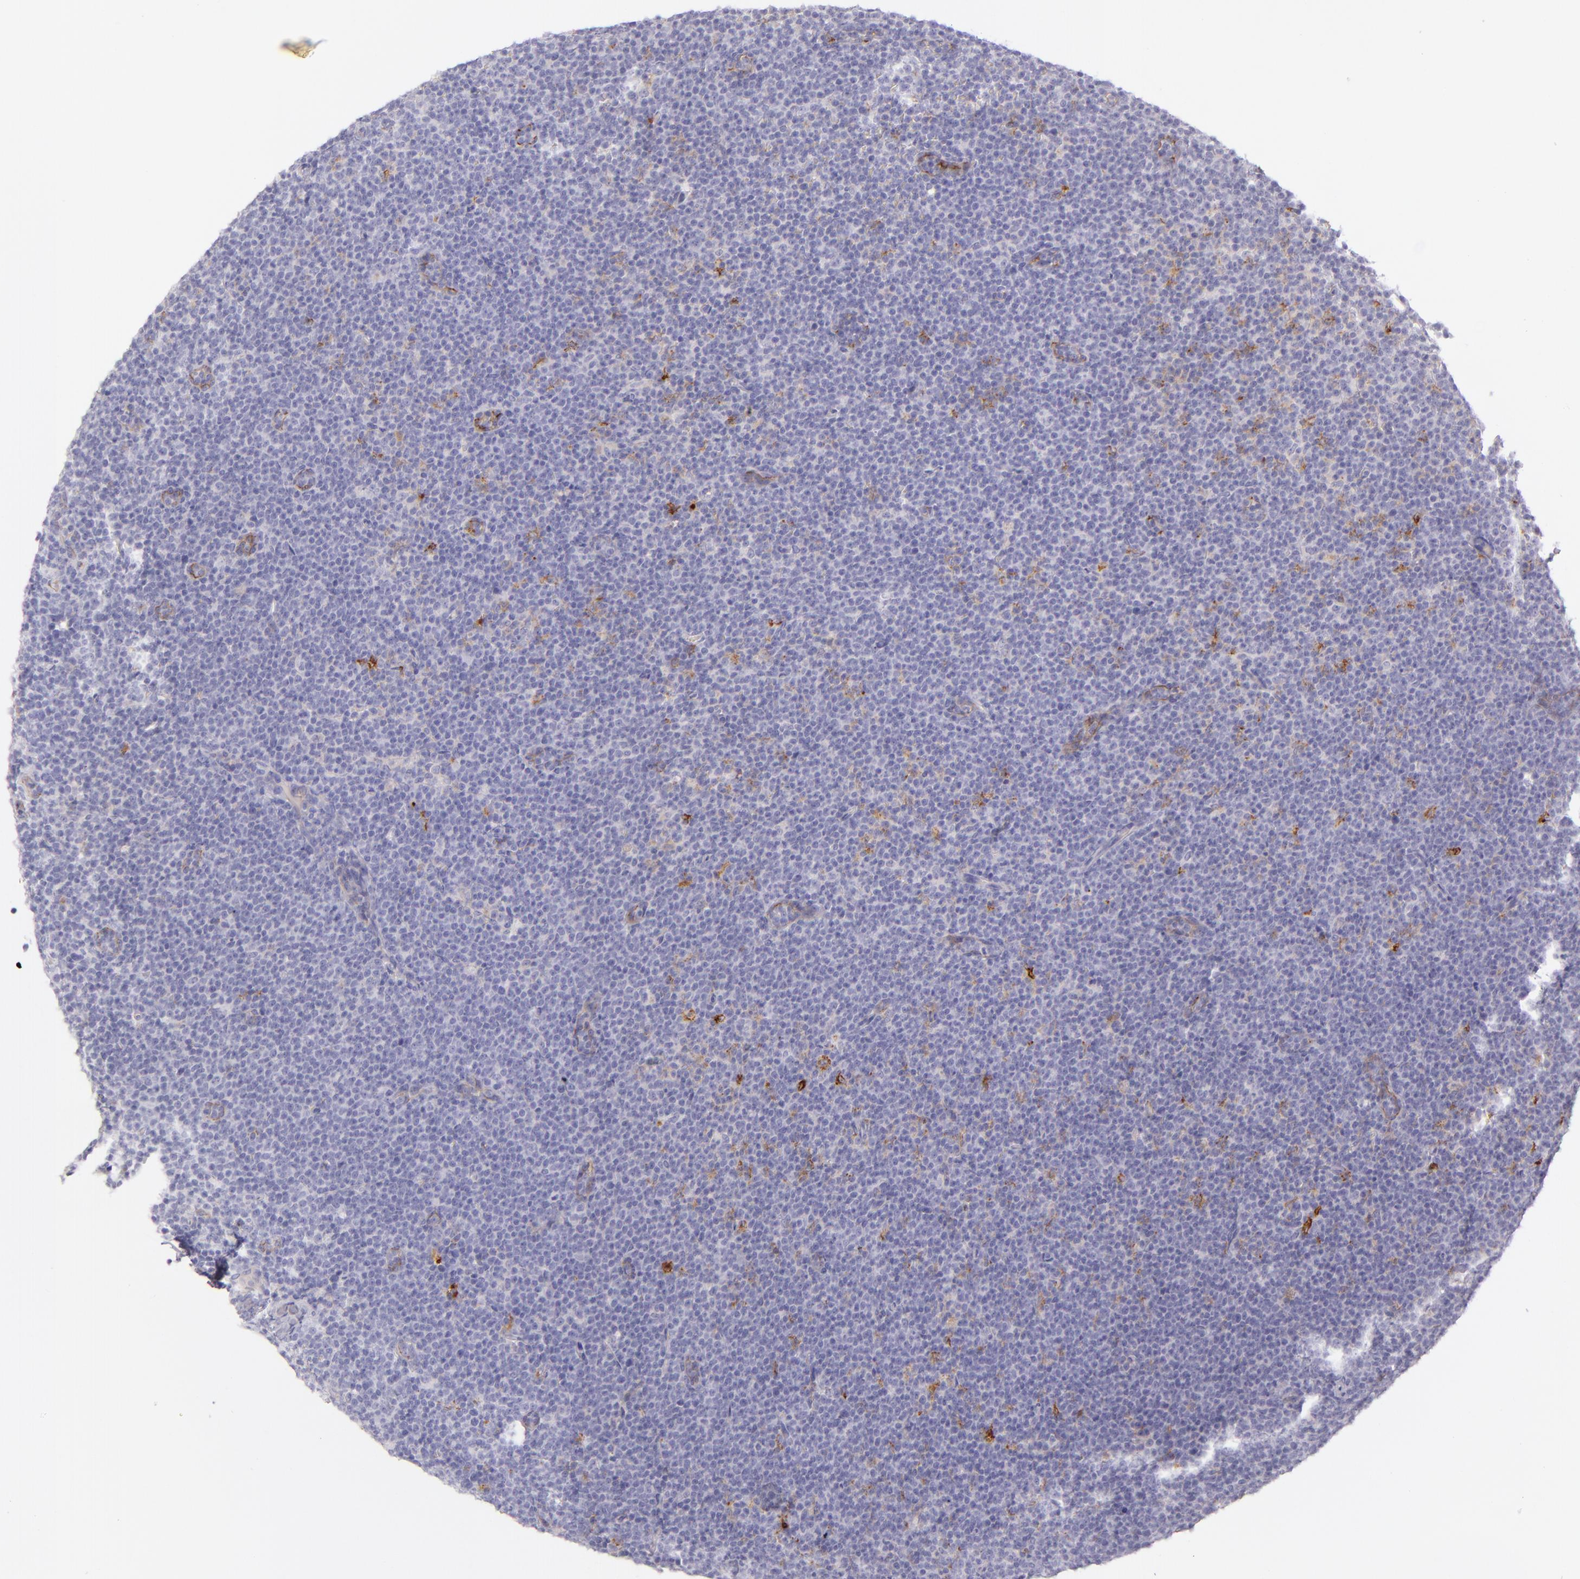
{"staining": {"intensity": "weak", "quantity": "<25%", "location": "cytoplasmic/membranous"}, "tissue": "lymphoma", "cell_type": "Tumor cells", "image_type": "cancer", "snomed": [{"axis": "morphology", "description": "Malignant lymphoma, non-Hodgkin's type, High grade"}, {"axis": "topography", "description": "Lymph node"}], "caption": "Tumor cells show no significant expression in lymphoma.", "gene": "ICAM1", "patient": {"sex": "female", "age": 58}}